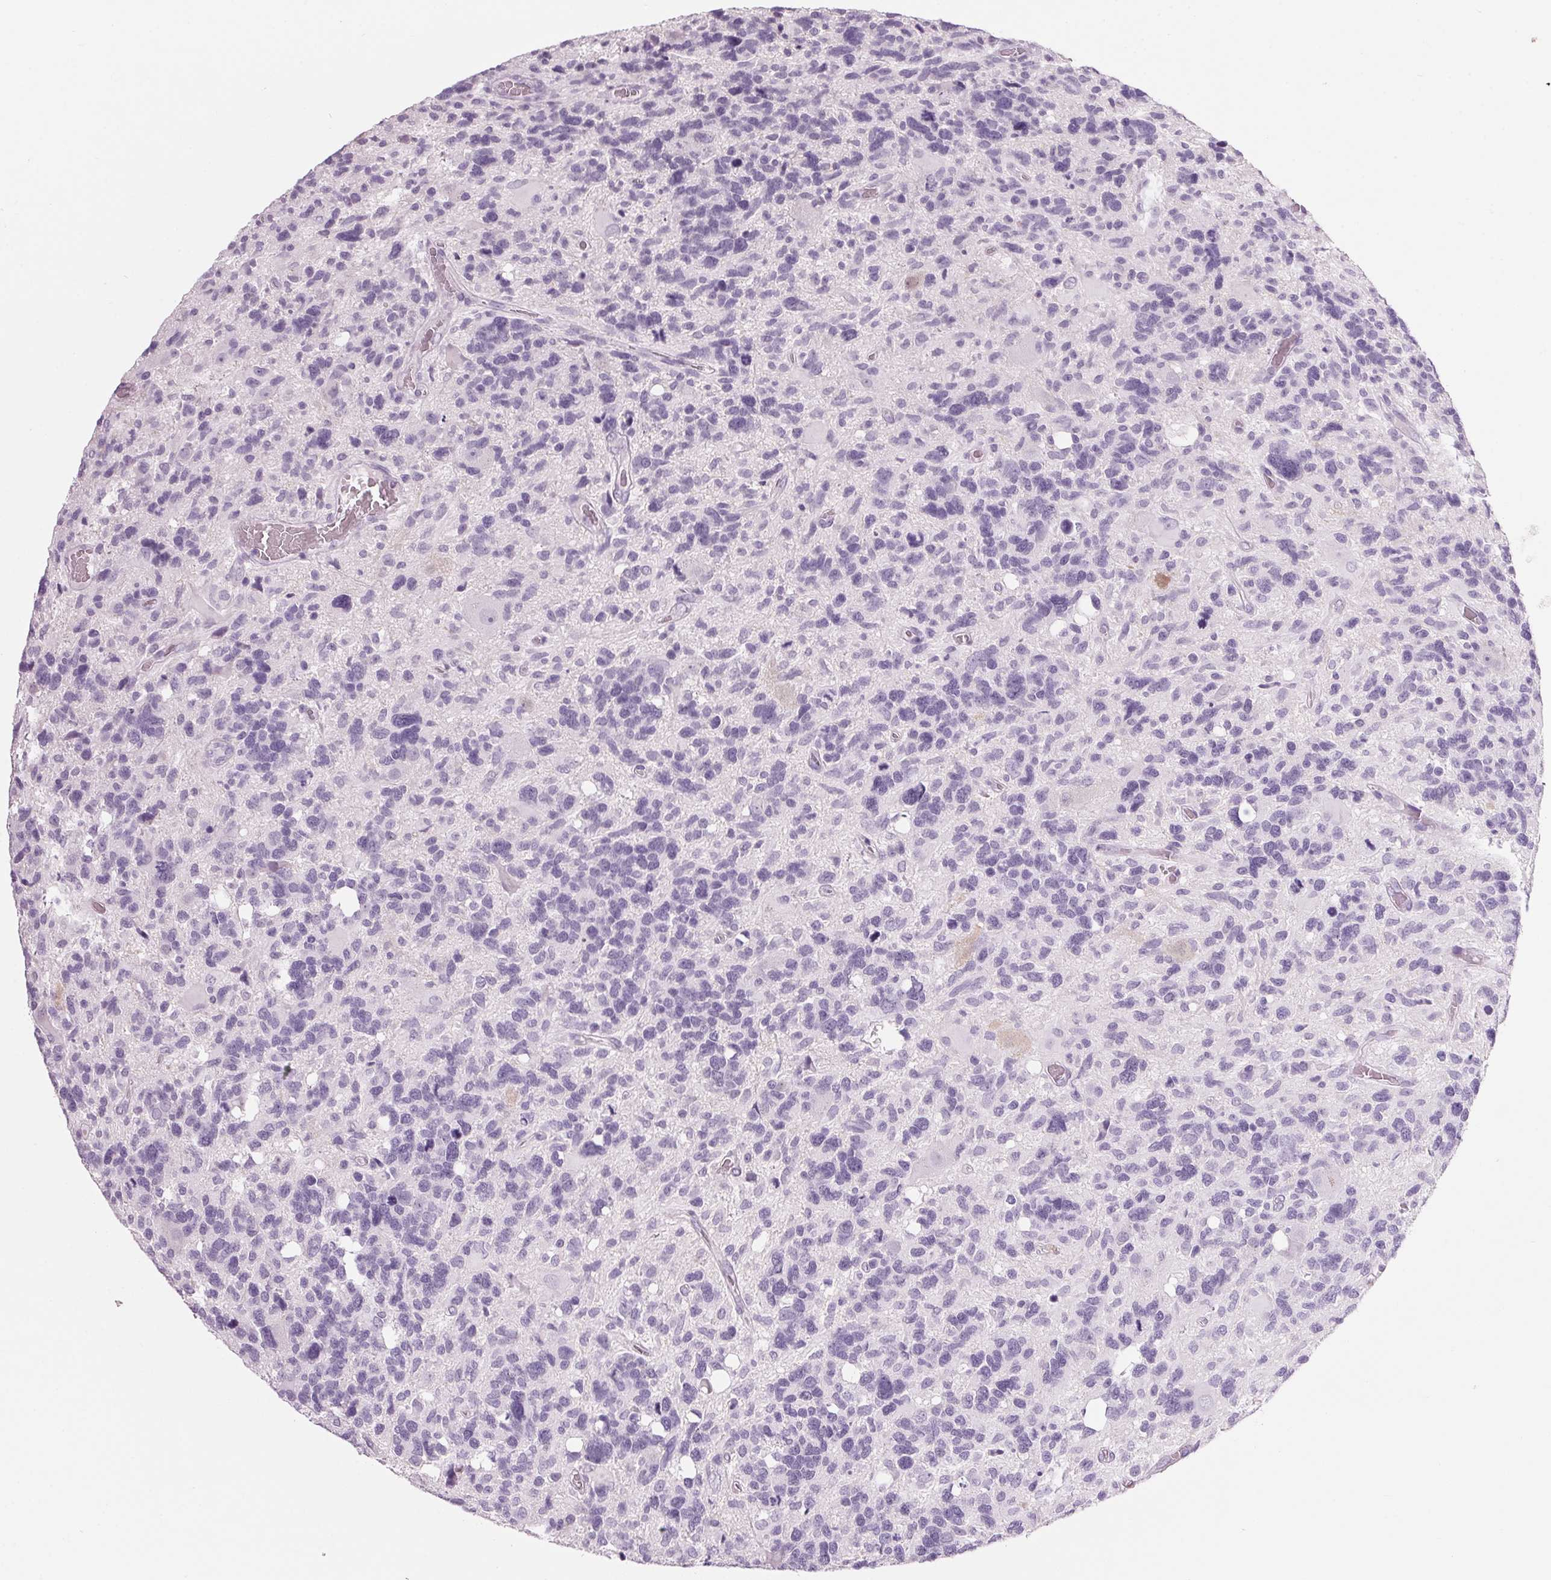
{"staining": {"intensity": "negative", "quantity": "none", "location": "none"}, "tissue": "glioma", "cell_type": "Tumor cells", "image_type": "cancer", "snomed": [{"axis": "morphology", "description": "Glioma, malignant, High grade"}, {"axis": "topography", "description": "Brain"}], "caption": "This is an IHC image of high-grade glioma (malignant). There is no positivity in tumor cells.", "gene": "PPP1R1A", "patient": {"sex": "male", "age": 49}}